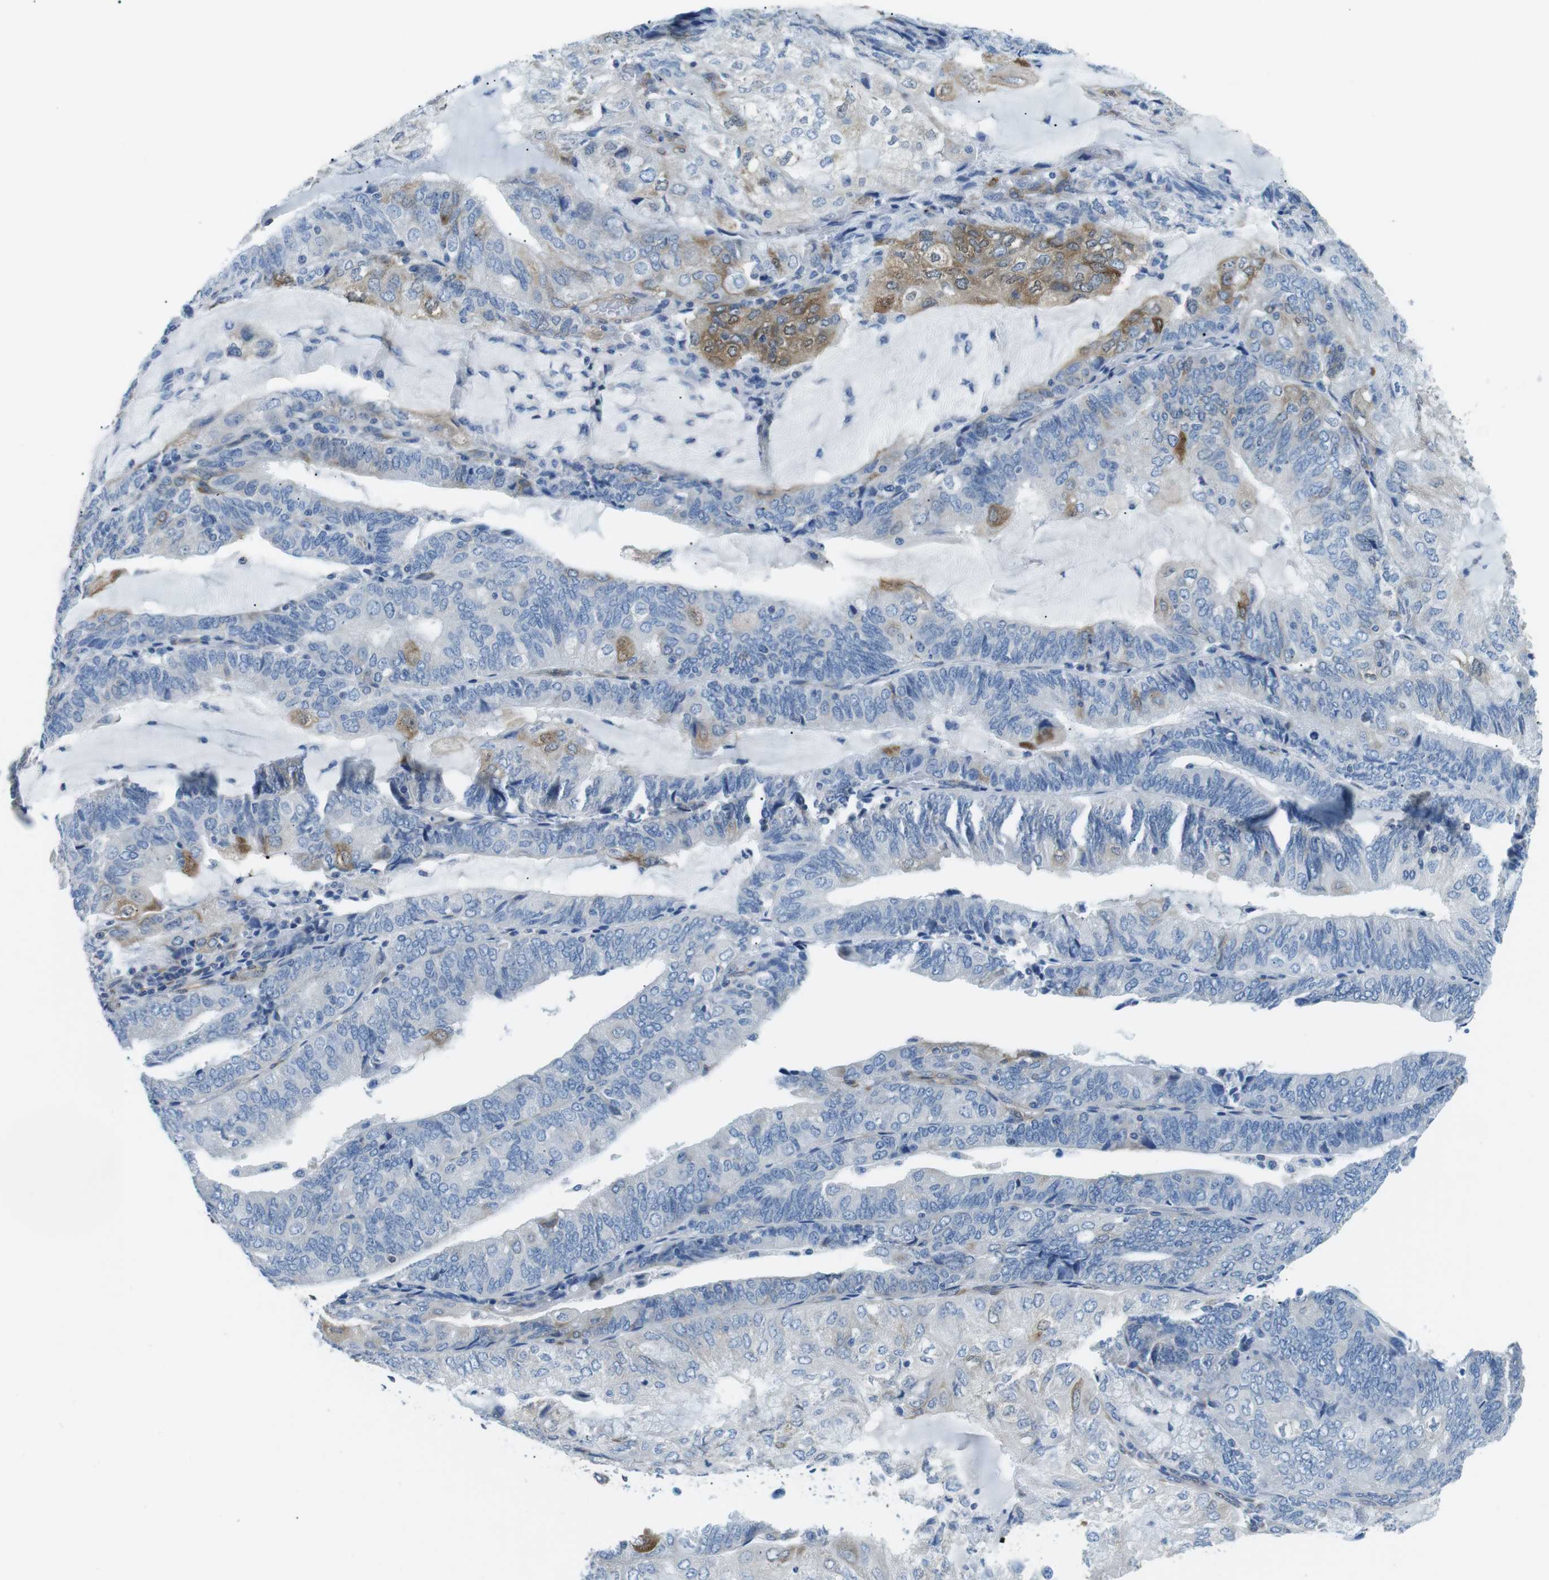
{"staining": {"intensity": "moderate", "quantity": "<25%", "location": "cytoplasmic/membranous"}, "tissue": "endometrial cancer", "cell_type": "Tumor cells", "image_type": "cancer", "snomed": [{"axis": "morphology", "description": "Adenocarcinoma, NOS"}, {"axis": "topography", "description": "Endometrium"}], "caption": "Immunohistochemical staining of endometrial cancer demonstrates low levels of moderate cytoplasmic/membranous expression in about <25% of tumor cells. Ihc stains the protein in brown and the nuclei are stained blue.", "gene": "PHLDA1", "patient": {"sex": "female", "age": 81}}